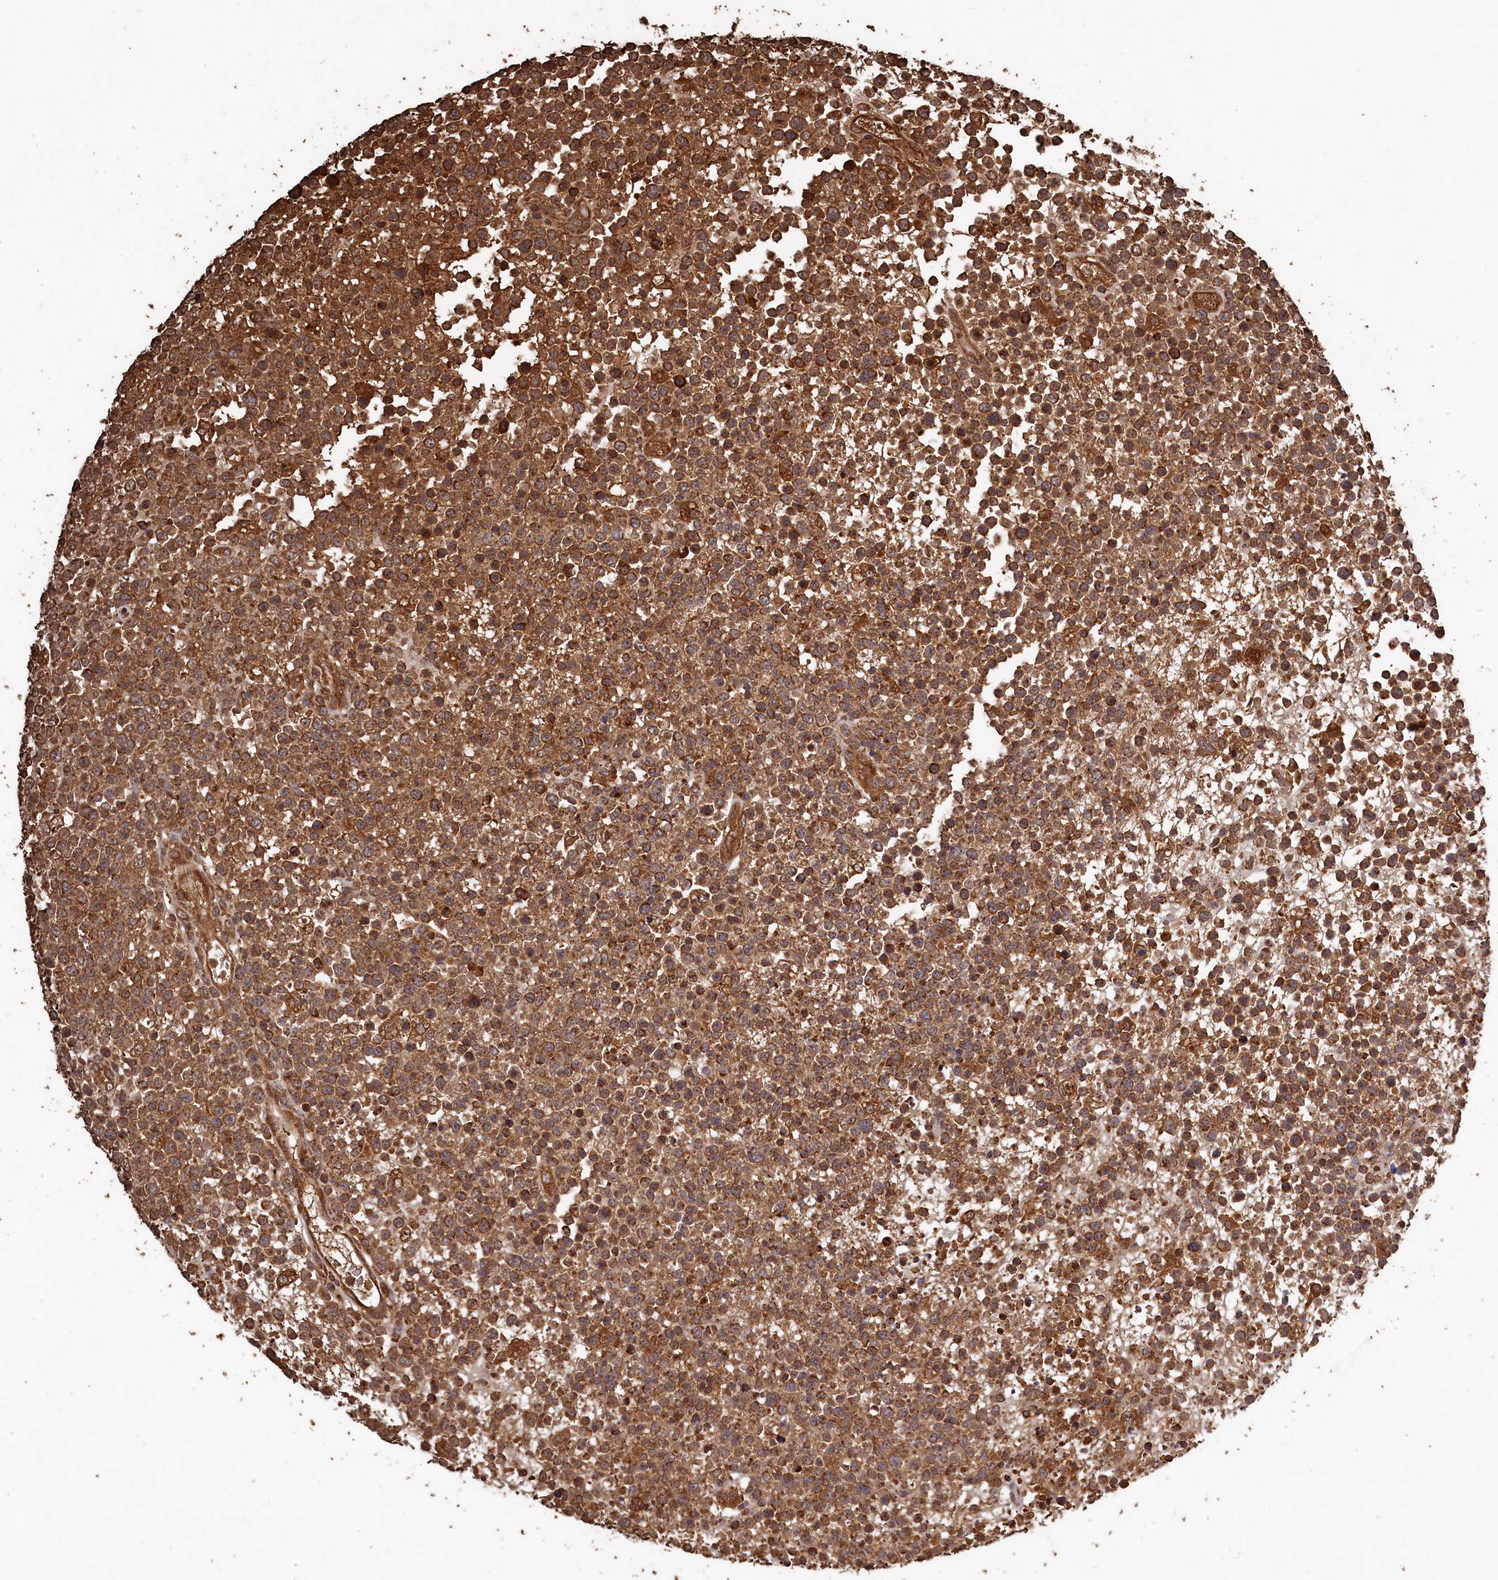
{"staining": {"intensity": "moderate", "quantity": ">75%", "location": "cytoplasmic/membranous"}, "tissue": "lymphoma", "cell_type": "Tumor cells", "image_type": "cancer", "snomed": [{"axis": "morphology", "description": "Malignant lymphoma, non-Hodgkin's type, High grade"}, {"axis": "topography", "description": "Colon"}], "caption": "Human lymphoma stained with a brown dye shows moderate cytoplasmic/membranous positive expression in approximately >75% of tumor cells.", "gene": "SNX33", "patient": {"sex": "female", "age": 53}}